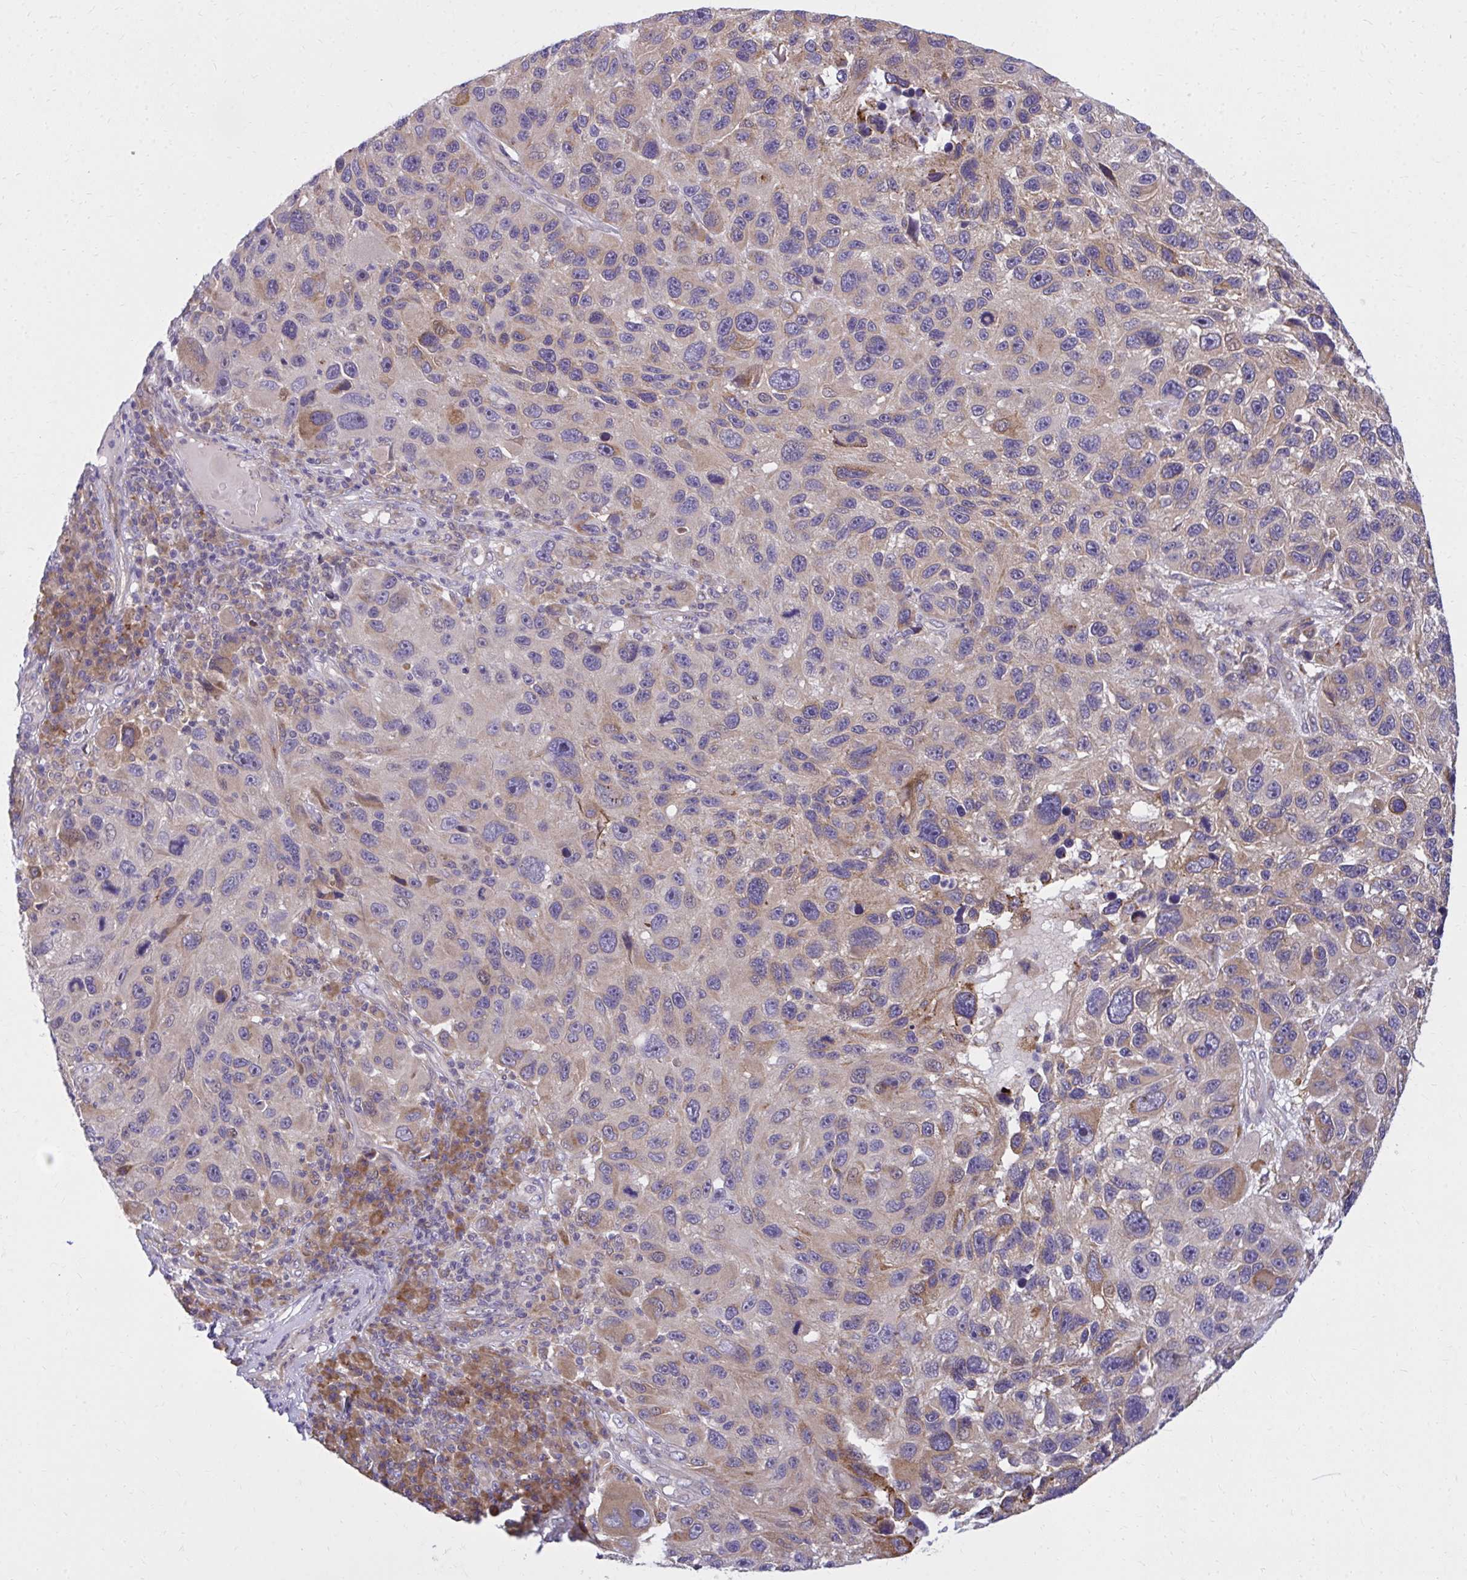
{"staining": {"intensity": "weak", "quantity": "<25%", "location": "cytoplasmic/membranous"}, "tissue": "melanoma", "cell_type": "Tumor cells", "image_type": "cancer", "snomed": [{"axis": "morphology", "description": "Malignant melanoma, NOS"}, {"axis": "topography", "description": "Skin"}], "caption": "This histopathology image is of malignant melanoma stained with immunohistochemistry (IHC) to label a protein in brown with the nuclei are counter-stained blue. There is no positivity in tumor cells.", "gene": "CEMP1", "patient": {"sex": "male", "age": 53}}